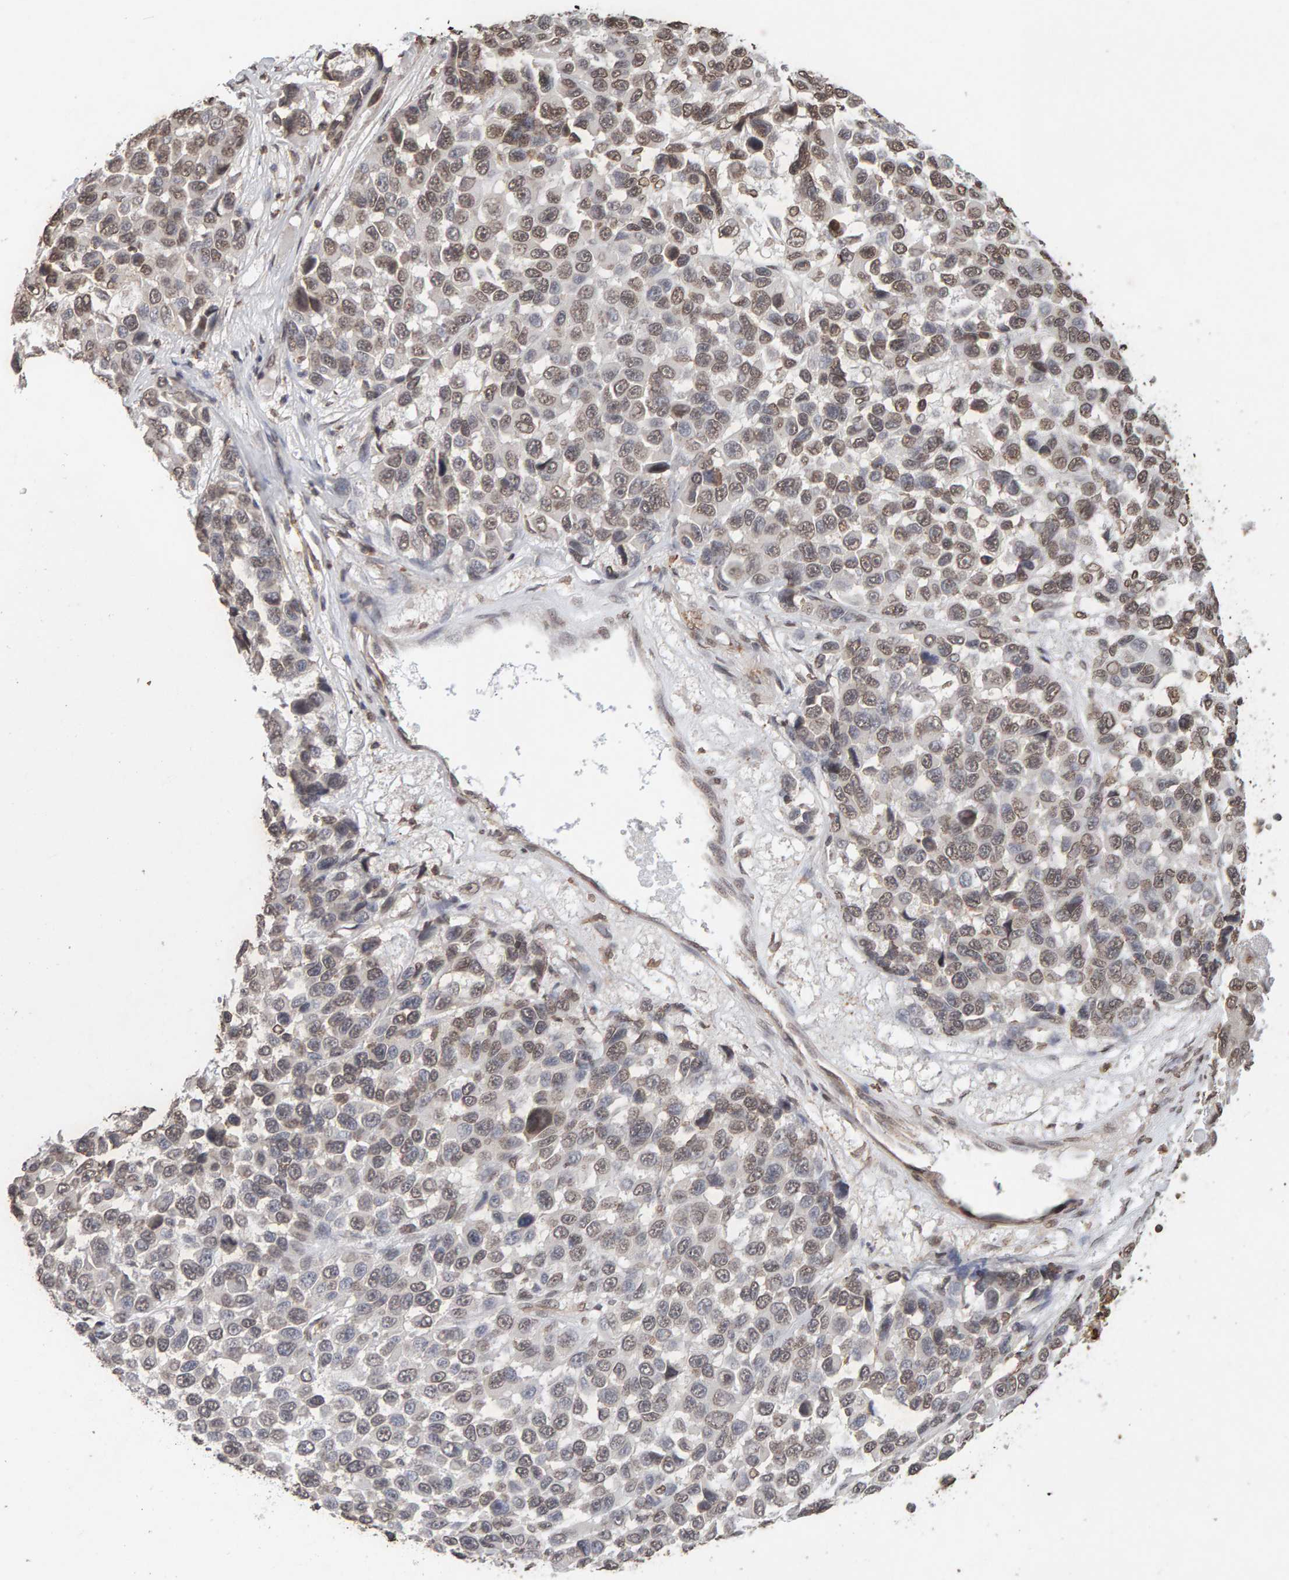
{"staining": {"intensity": "weak", "quantity": ">75%", "location": "nuclear"}, "tissue": "melanoma", "cell_type": "Tumor cells", "image_type": "cancer", "snomed": [{"axis": "morphology", "description": "Malignant melanoma, NOS"}, {"axis": "topography", "description": "Skin"}], "caption": "A brown stain shows weak nuclear positivity of a protein in human malignant melanoma tumor cells.", "gene": "DNAJB5", "patient": {"sex": "male", "age": 53}}